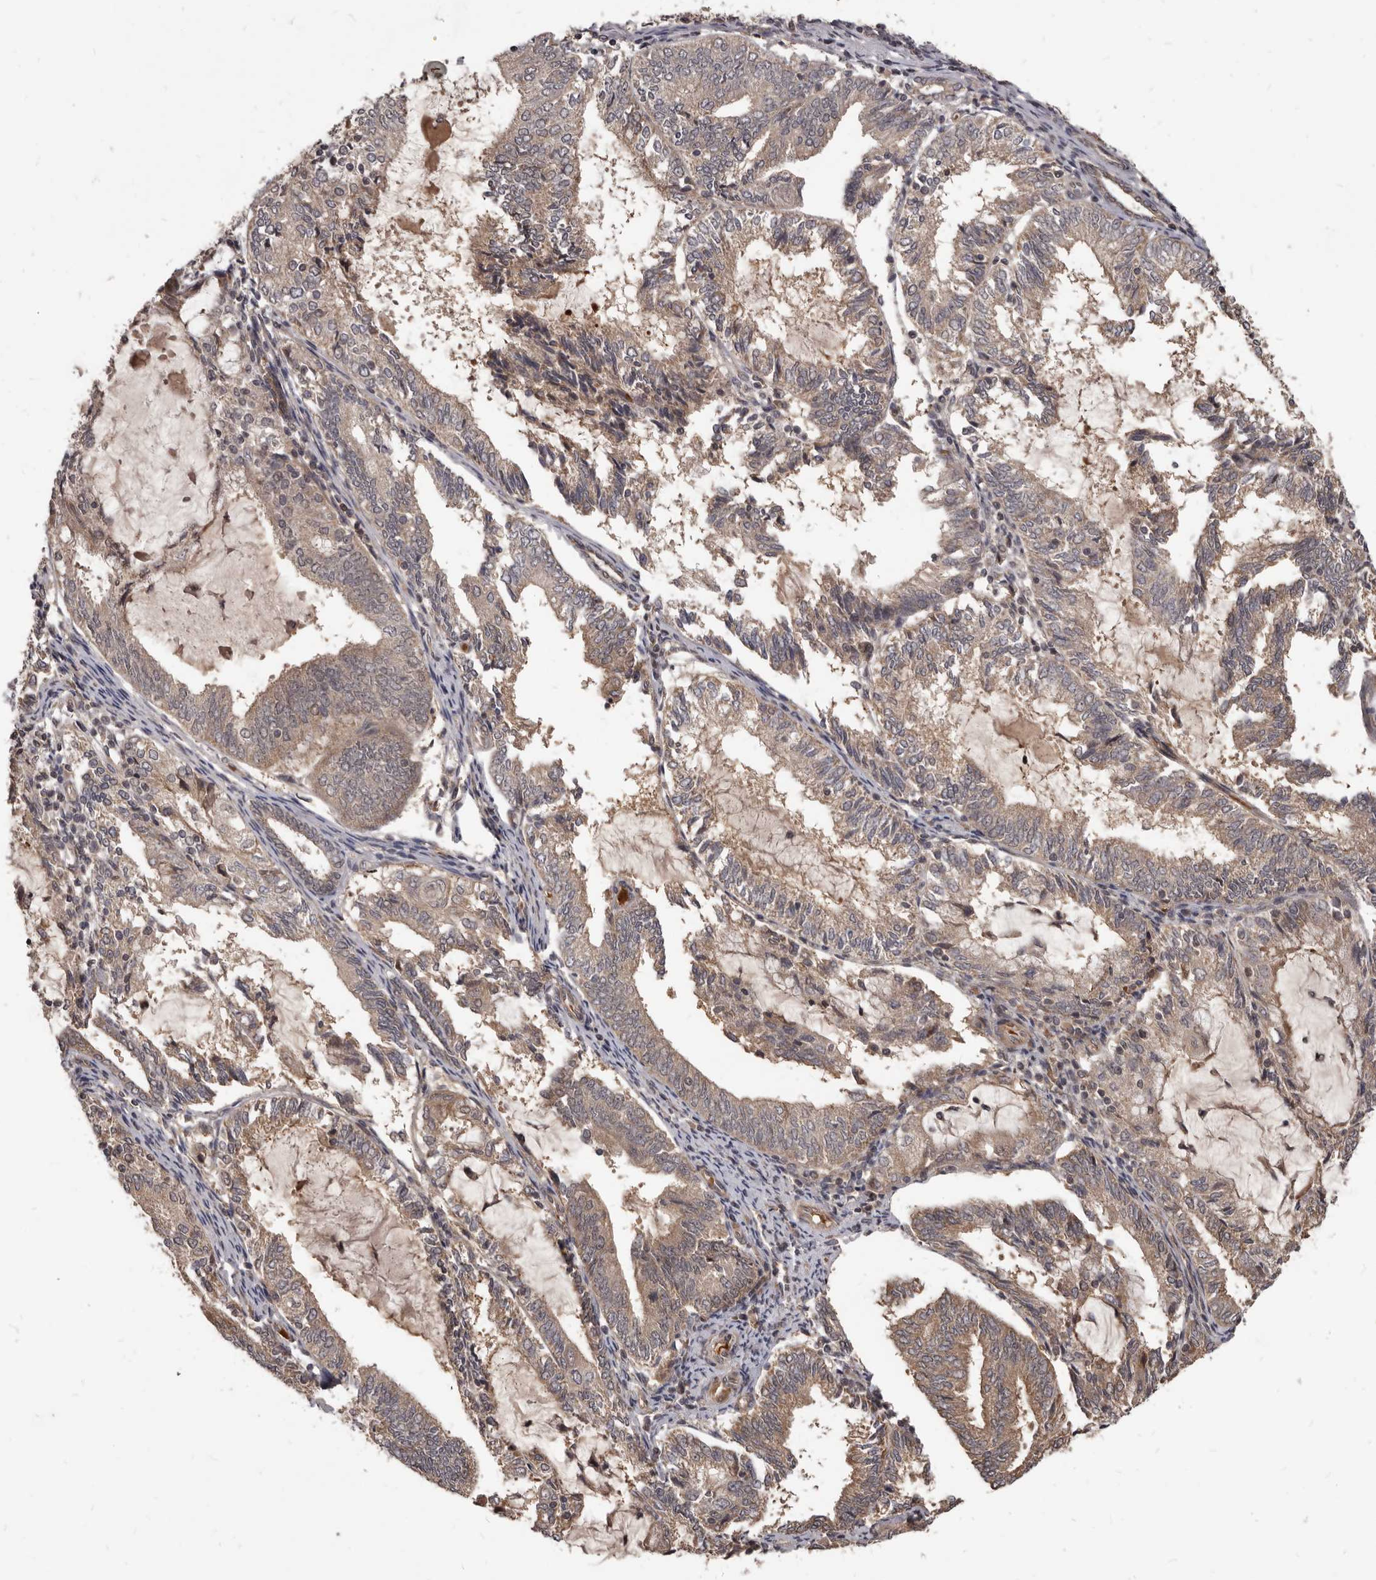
{"staining": {"intensity": "weak", "quantity": ">75%", "location": "cytoplasmic/membranous"}, "tissue": "endometrial cancer", "cell_type": "Tumor cells", "image_type": "cancer", "snomed": [{"axis": "morphology", "description": "Adenocarcinoma, NOS"}, {"axis": "topography", "description": "Endometrium"}], "caption": "High-magnification brightfield microscopy of adenocarcinoma (endometrial) stained with DAB (3,3'-diaminobenzidine) (brown) and counterstained with hematoxylin (blue). tumor cells exhibit weak cytoplasmic/membranous positivity is appreciated in about>75% of cells.", "gene": "GABPB2", "patient": {"sex": "female", "age": 81}}